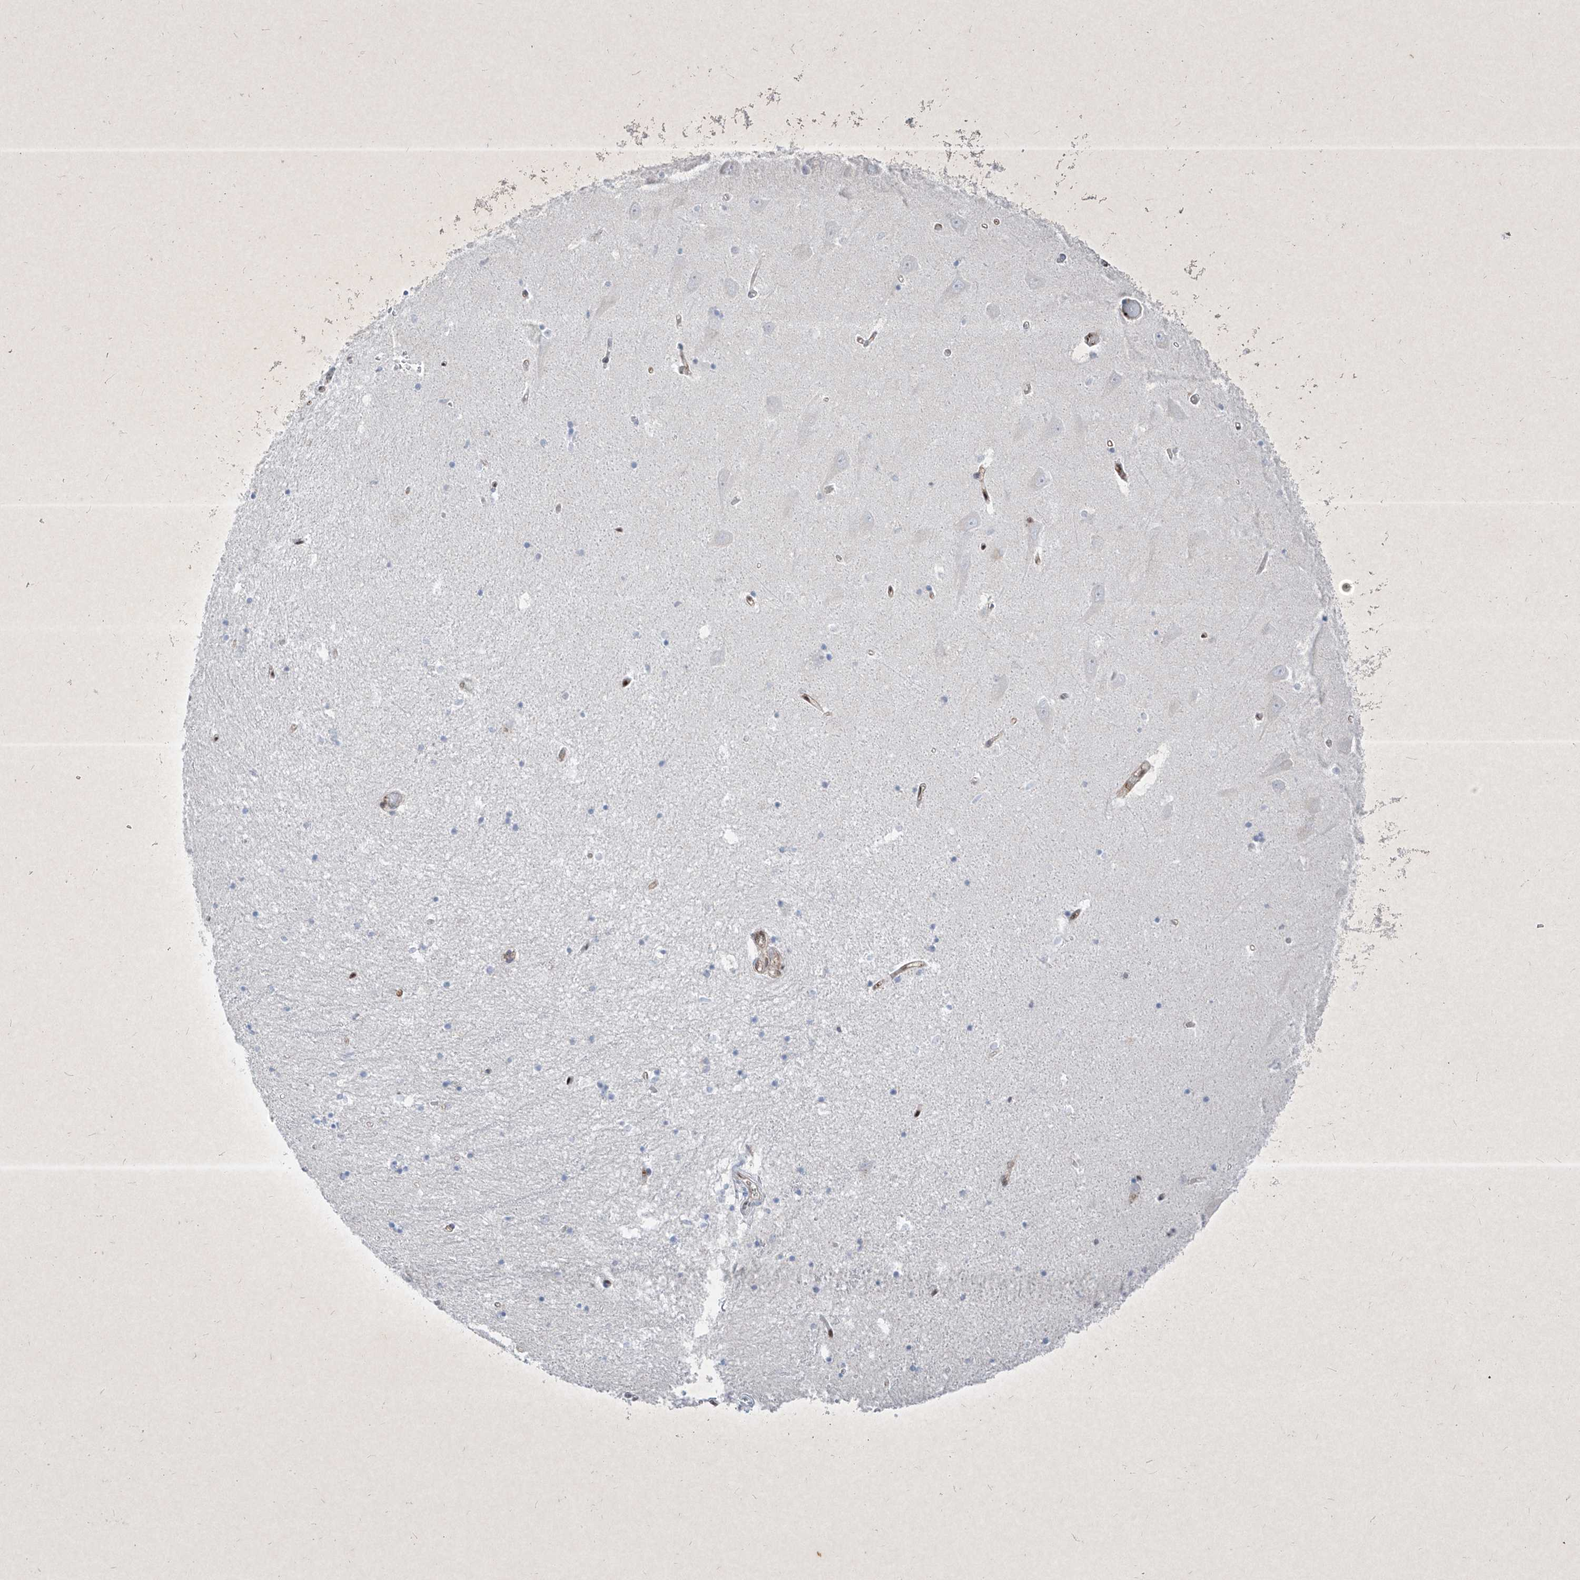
{"staining": {"intensity": "negative", "quantity": "none", "location": "none"}, "tissue": "hippocampus", "cell_type": "Glial cells", "image_type": "normal", "snomed": [{"axis": "morphology", "description": "Normal tissue, NOS"}, {"axis": "topography", "description": "Hippocampus"}], "caption": "Glial cells show no significant protein staining in benign hippocampus. (DAB IHC, high magnification).", "gene": "PSMB10", "patient": {"sex": "male", "age": 70}}